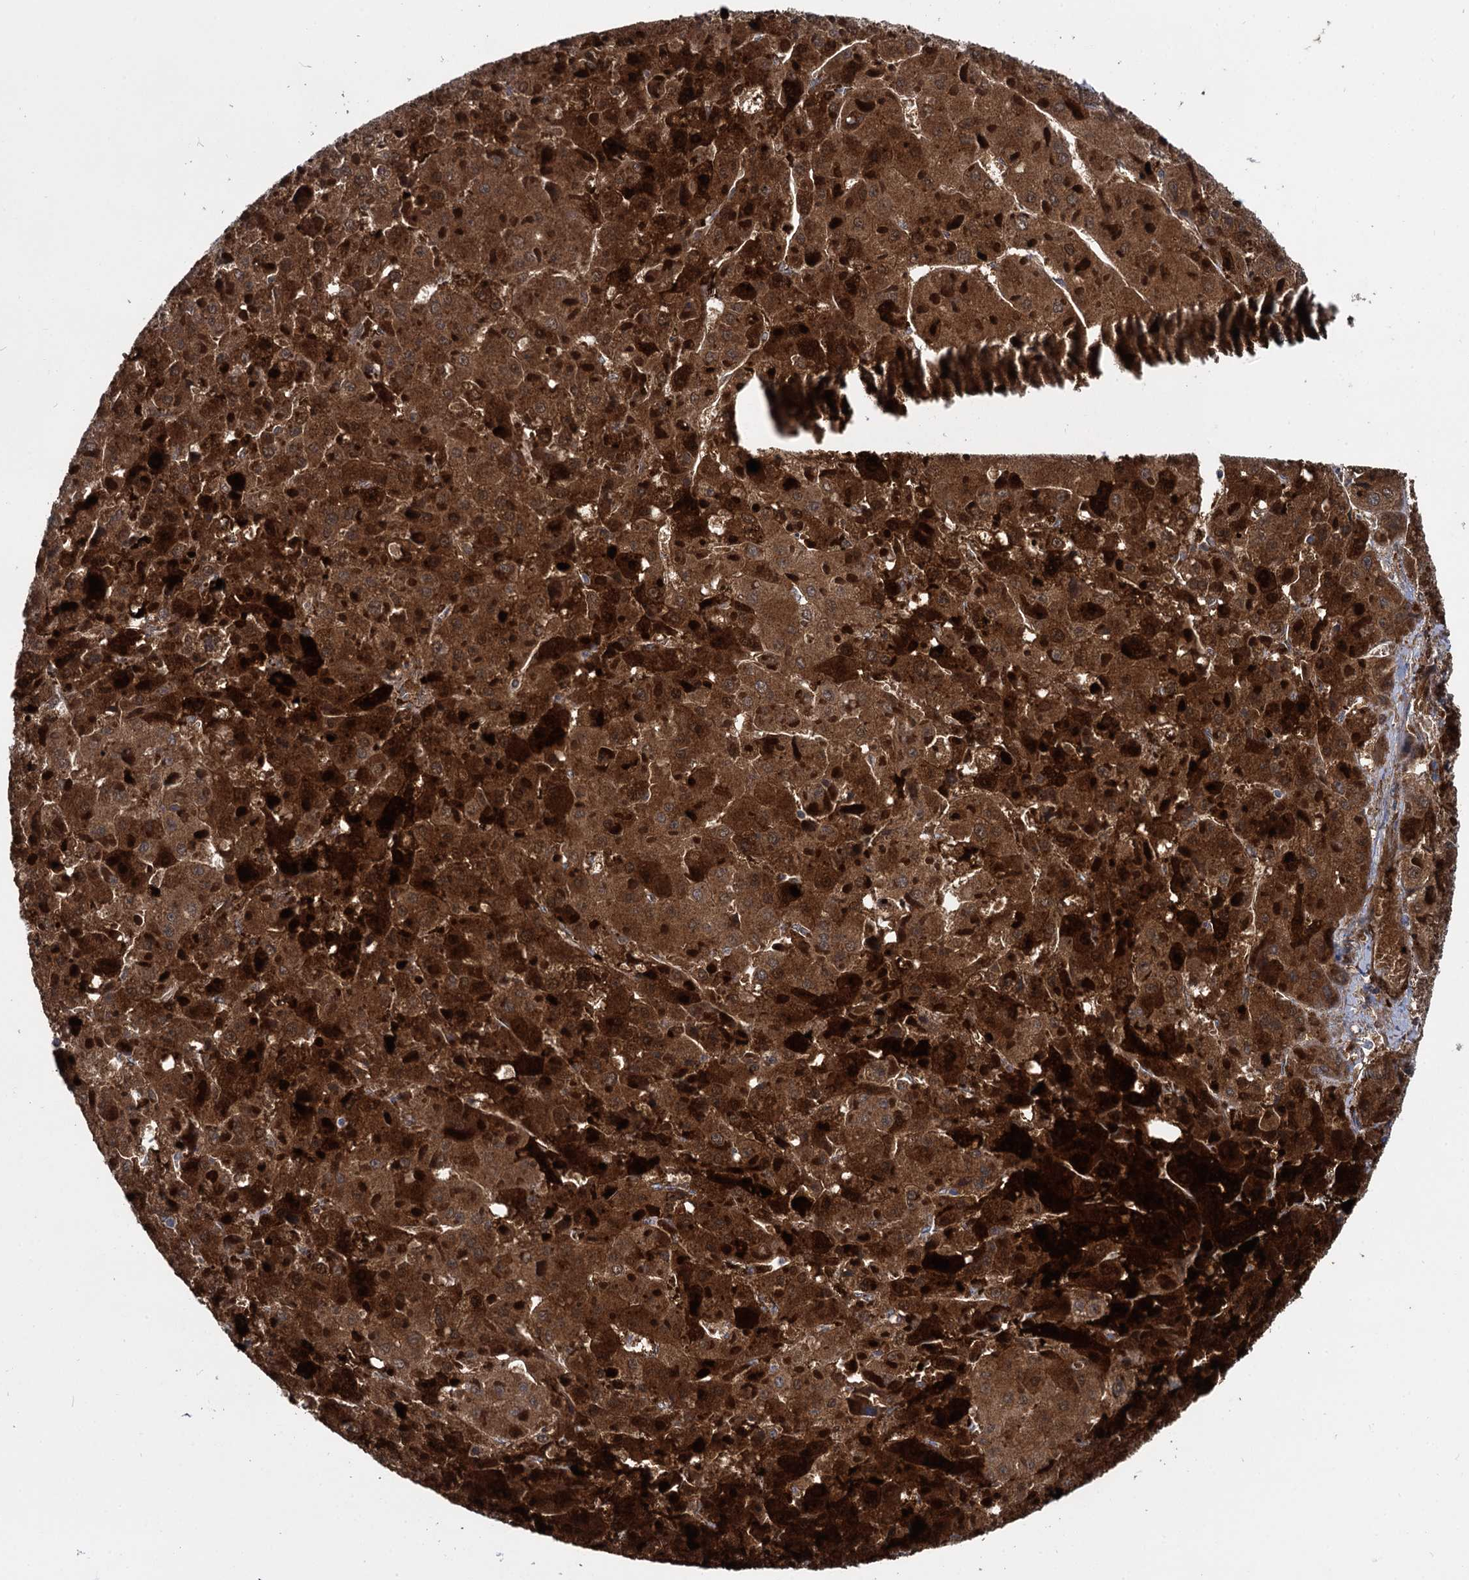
{"staining": {"intensity": "moderate", "quantity": ">75%", "location": "cytoplasmic/membranous"}, "tissue": "liver cancer", "cell_type": "Tumor cells", "image_type": "cancer", "snomed": [{"axis": "morphology", "description": "Carcinoma, Hepatocellular, NOS"}, {"axis": "topography", "description": "Liver"}], "caption": "Human hepatocellular carcinoma (liver) stained with a brown dye demonstrates moderate cytoplasmic/membranous positive positivity in about >75% of tumor cells.", "gene": "GSTM3", "patient": {"sex": "female", "age": 73}}